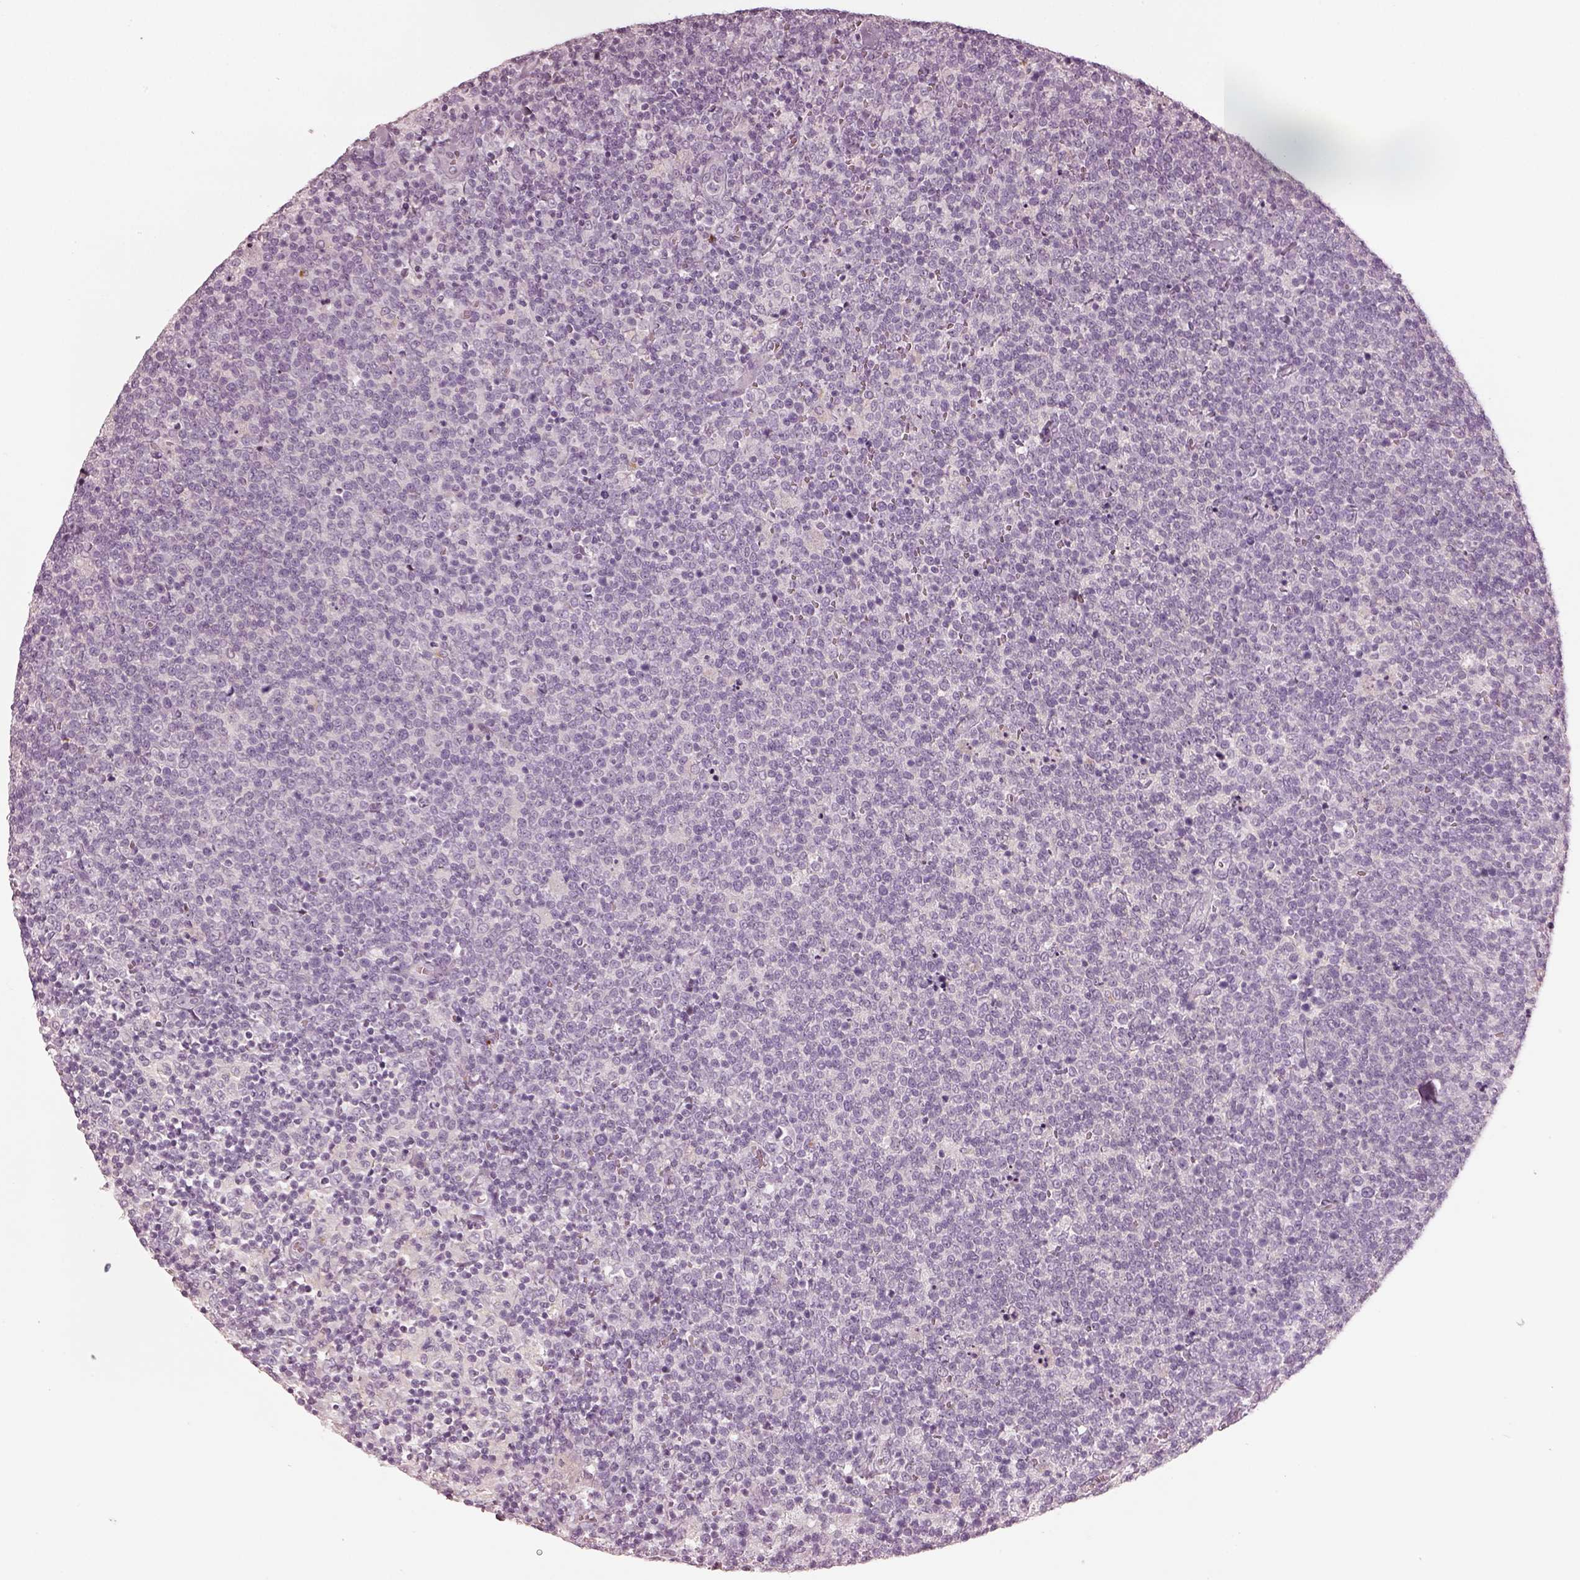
{"staining": {"intensity": "negative", "quantity": "none", "location": "none"}, "tissue": "lymphoma", "cell_type": "Tumor cells", "image_type": "cancer", "snomed": [{"axis": "morphology", "description": "Malignant lymphoma, non-Hodgkin's type, High grade"}, {"axis": "topography", "description": "Lymph node"}], "caption": "IHC photomicrograph of neoplastic tissue: human lymphoma stained with DAB shows no significant protein positivity in tumor cells.", "gene": "SPATA6L", "patient": {"sex": "male", "age": 61}}